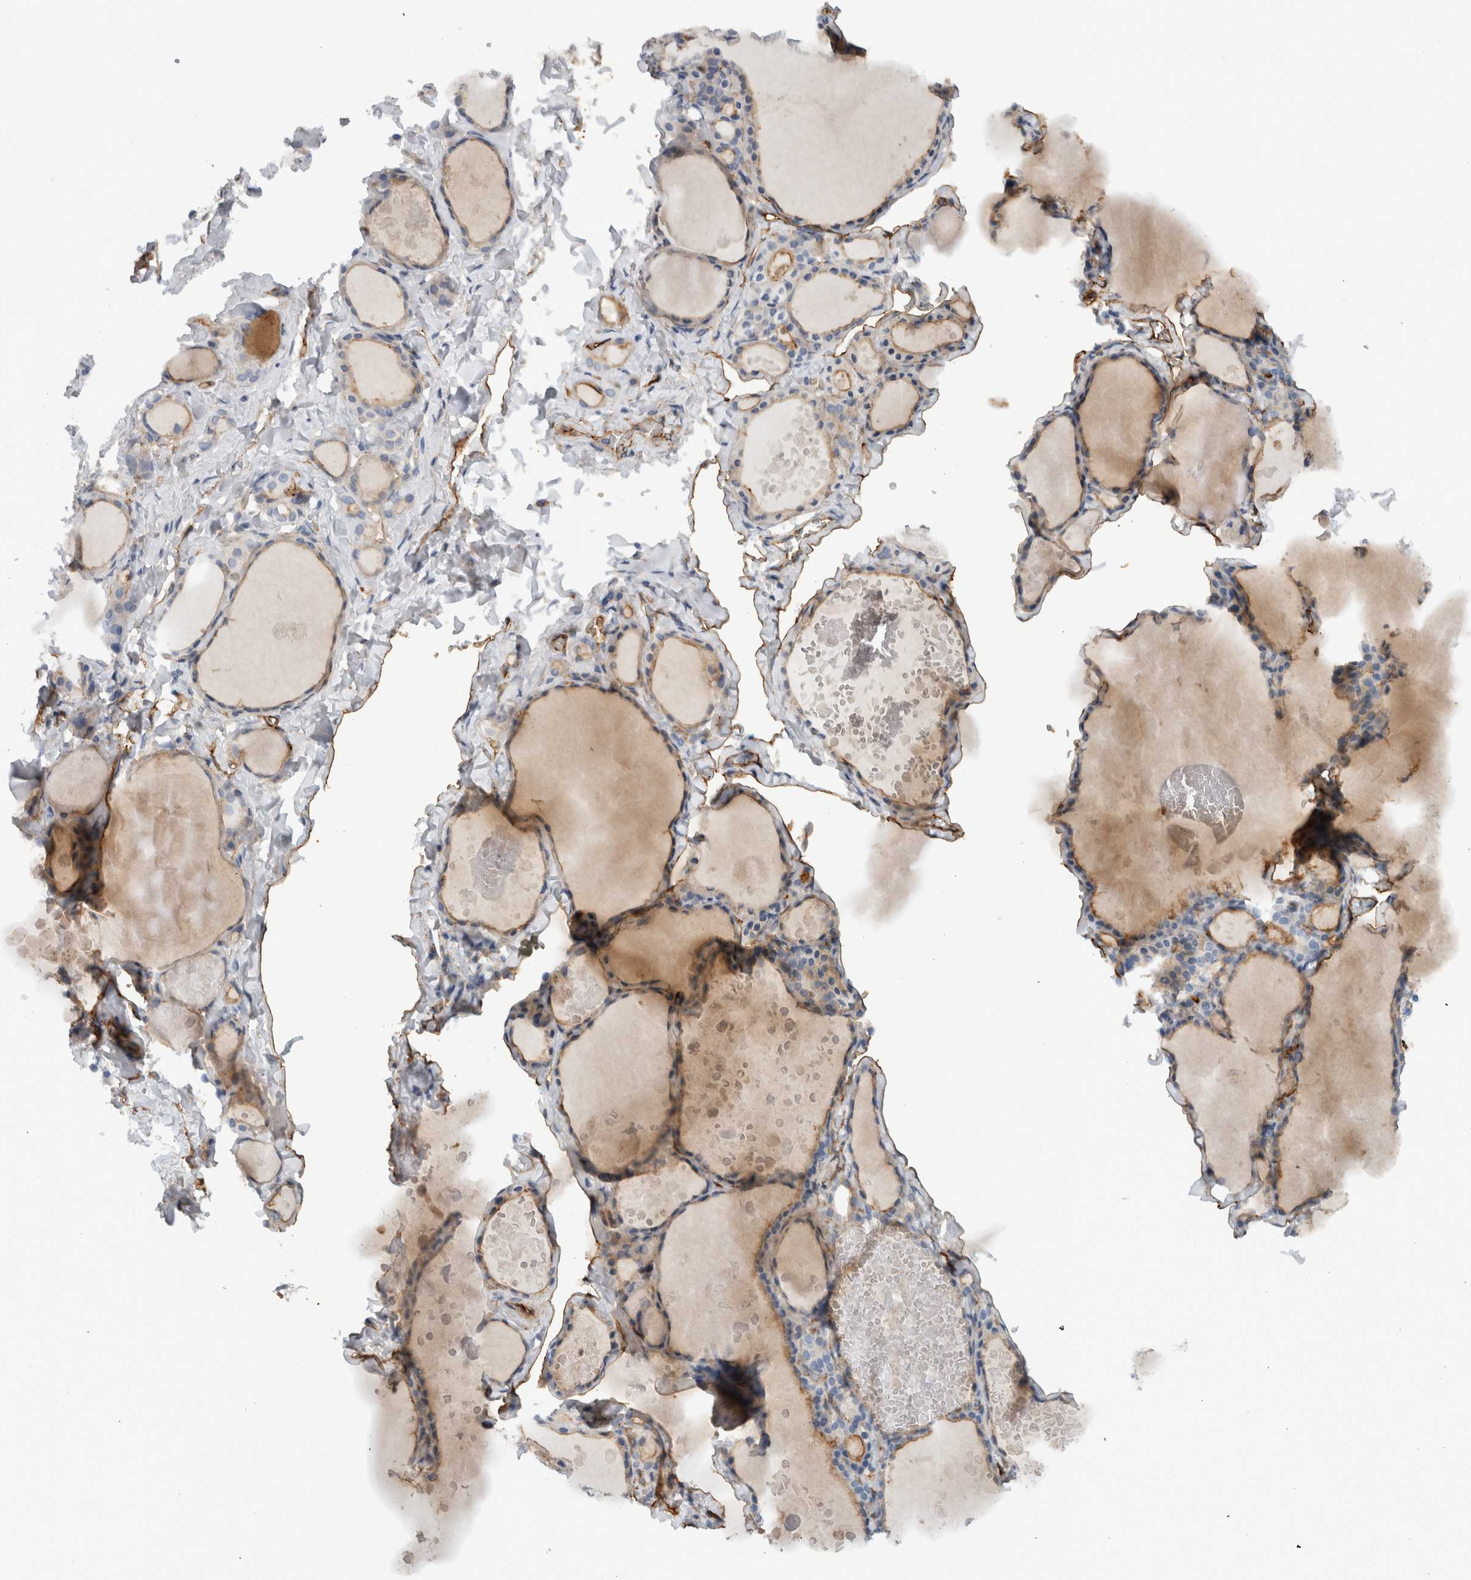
{"staining": {"intensity": "weak", "quantity": "<25%", "location": "cytoplasmic/membranous"}, "tissue": "thyroid gland", "cell_type": "Glandular cells", "image_type": "normal", "snomed": [{"axis": "morphology", "description": "Normal tissue, NOS"}, {"axis": "topography", "description": "Thyroid gland"}], "caption": "Immunohistochemistry (IHC) image of normal thyroid gland: thyroid gland stained with DAB reveals no significant protein positivity in glandular cells. (DAB (3,3'-diaminobenzidine) IHC with hematoxylin counter stain).", "gene": "CD59", "patient": {"sex": "male", "age": 56}}